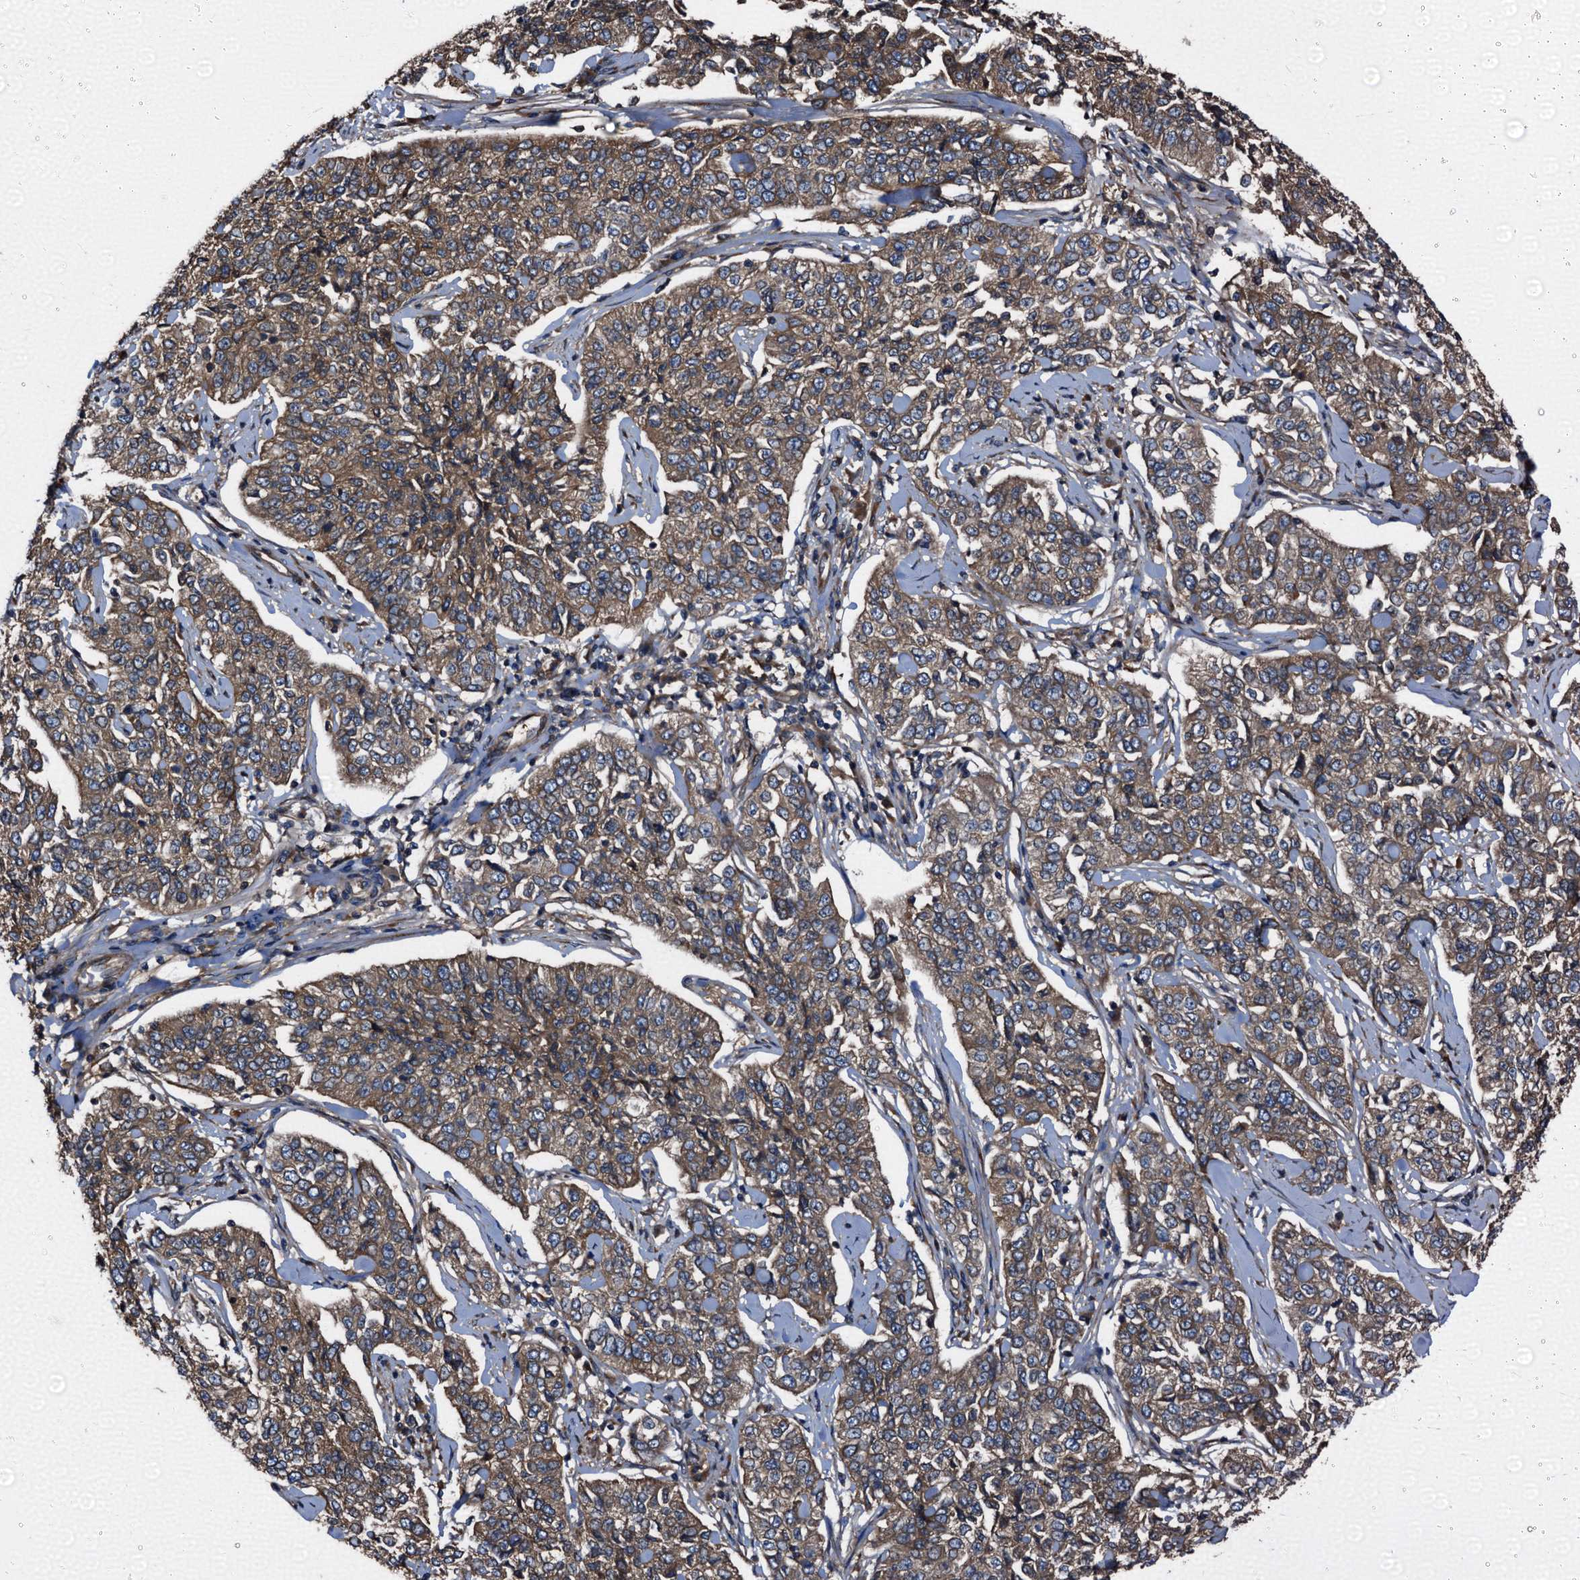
{"staining": {"intensity": "moderate", "quantity": ">75%", "location": "cytoplasmic/membranous"}, "tissue": "cervical cancer", "cell_type": "Tumor cells", "image_type": "cancer", "snomed": [{"axis": "morphology", "description": "Squamous cell carcinoma, NOS"}, {"axis": "topography", "description": "Cervix"}], "caption": "Immunohistochemistry (IHC) (DAB) staining of cervical cancer (squamous cell carcinoma) shows moderate cytoplasmic/membranous protein positivity in approximately >75% of tumor cells.", "gene": "PEX5", "patient": {"sex": "female", "age": 35}}